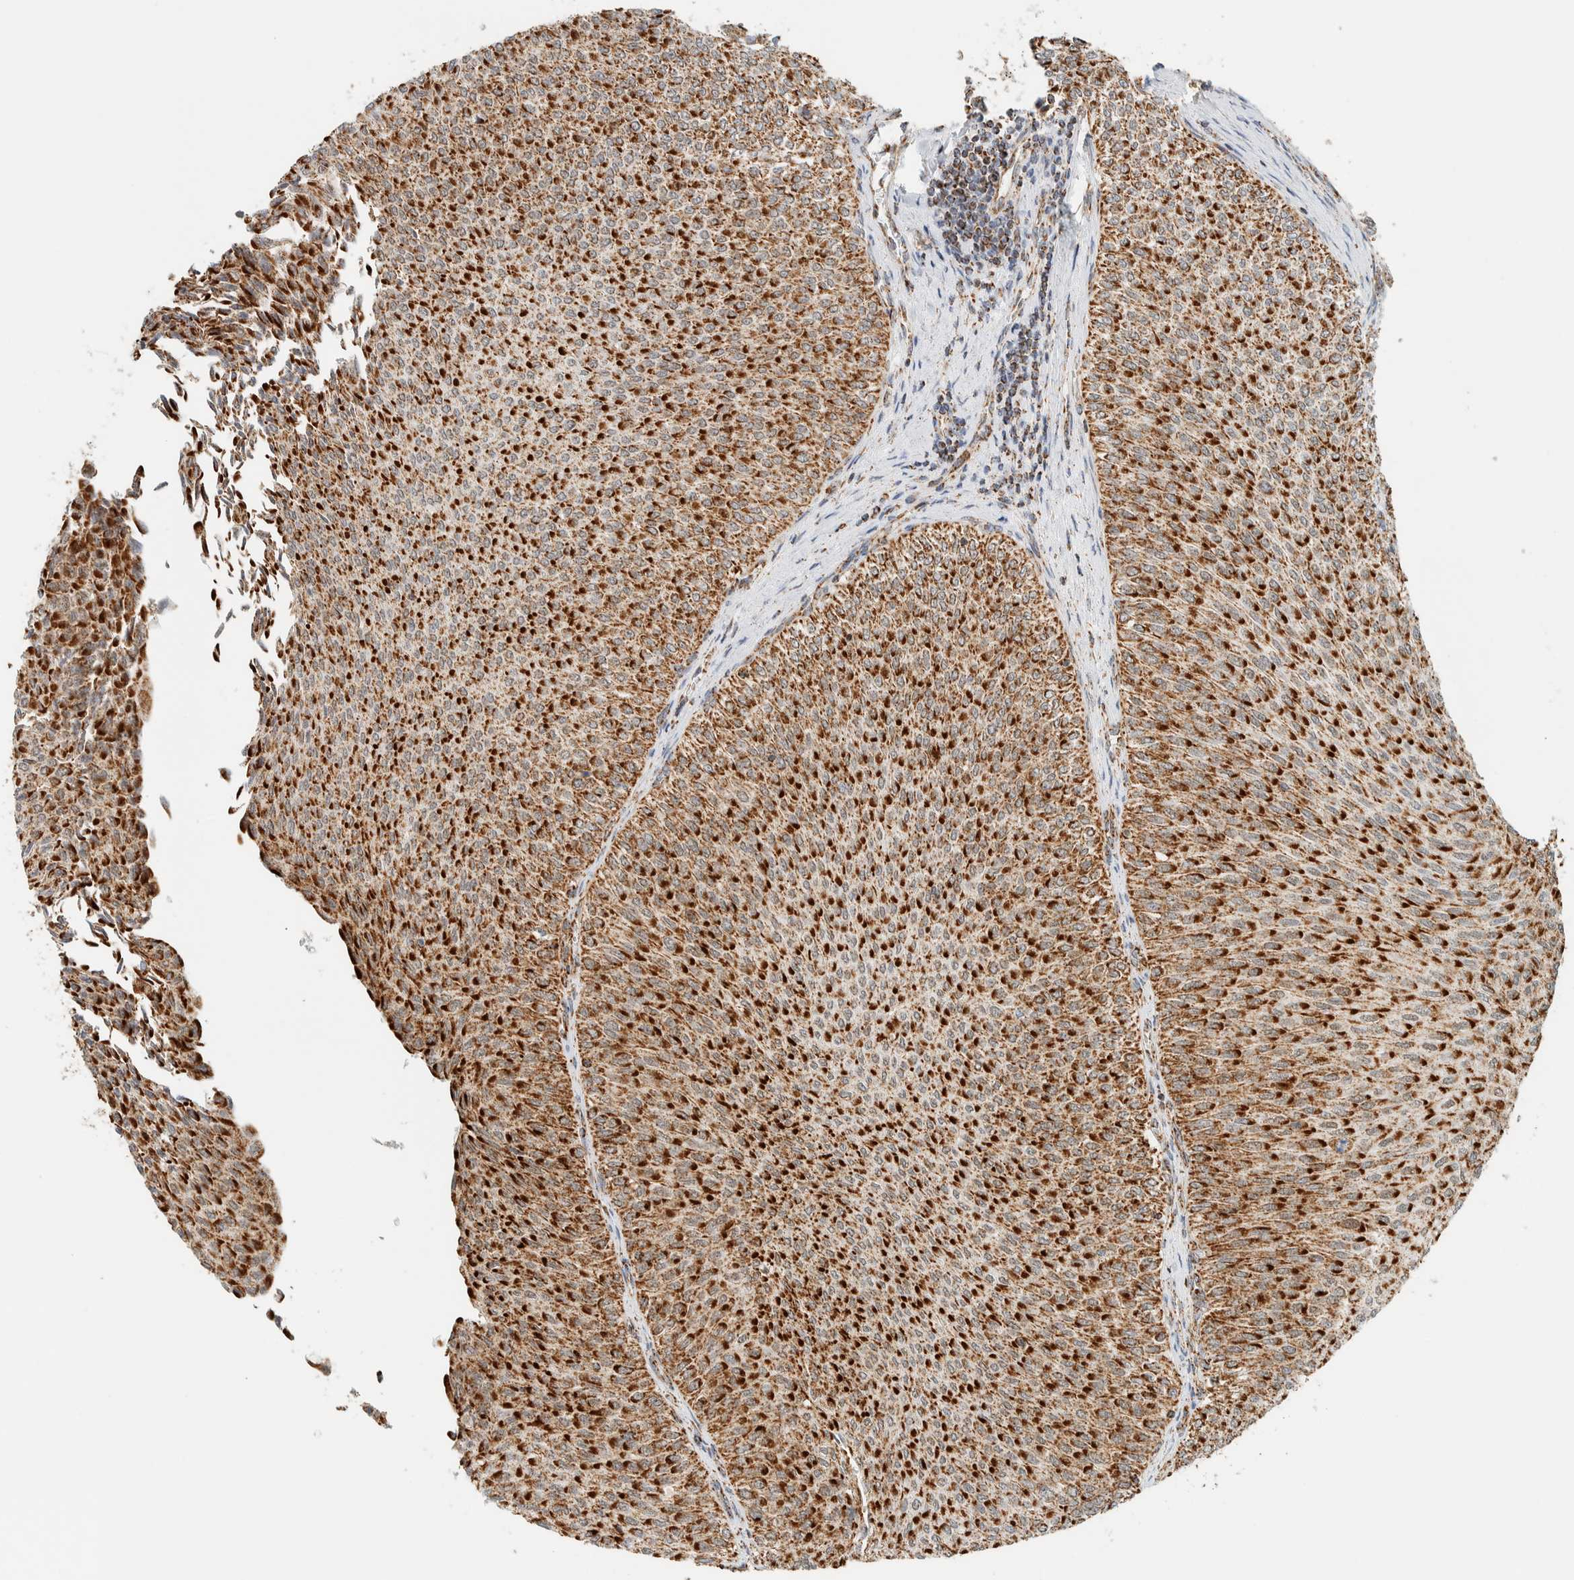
{"staining": {"intensity": "strong", "quantity": ">75%", "location": "cytoplasmic/membranous"}, "tissue": "urothelial cancer", "cell_type": "Tumor cells", "image_type": "cancer", "snomed": [{"axis": "morphology", "description": "Urothelial carcinoma, Low grade"}, {"axis": "topography", "description": "Urinary bladder"}], "caption": "An immunohistochemistry micrograph of tumor tissue is shown. Protein staining in brown shows strong cytoplasmic/membranous positivity in urothelial carcinoma (low-grade) within tumor cells.", "gene": "KIFAP3", "patient": {"sex": "male", "age": 78}}